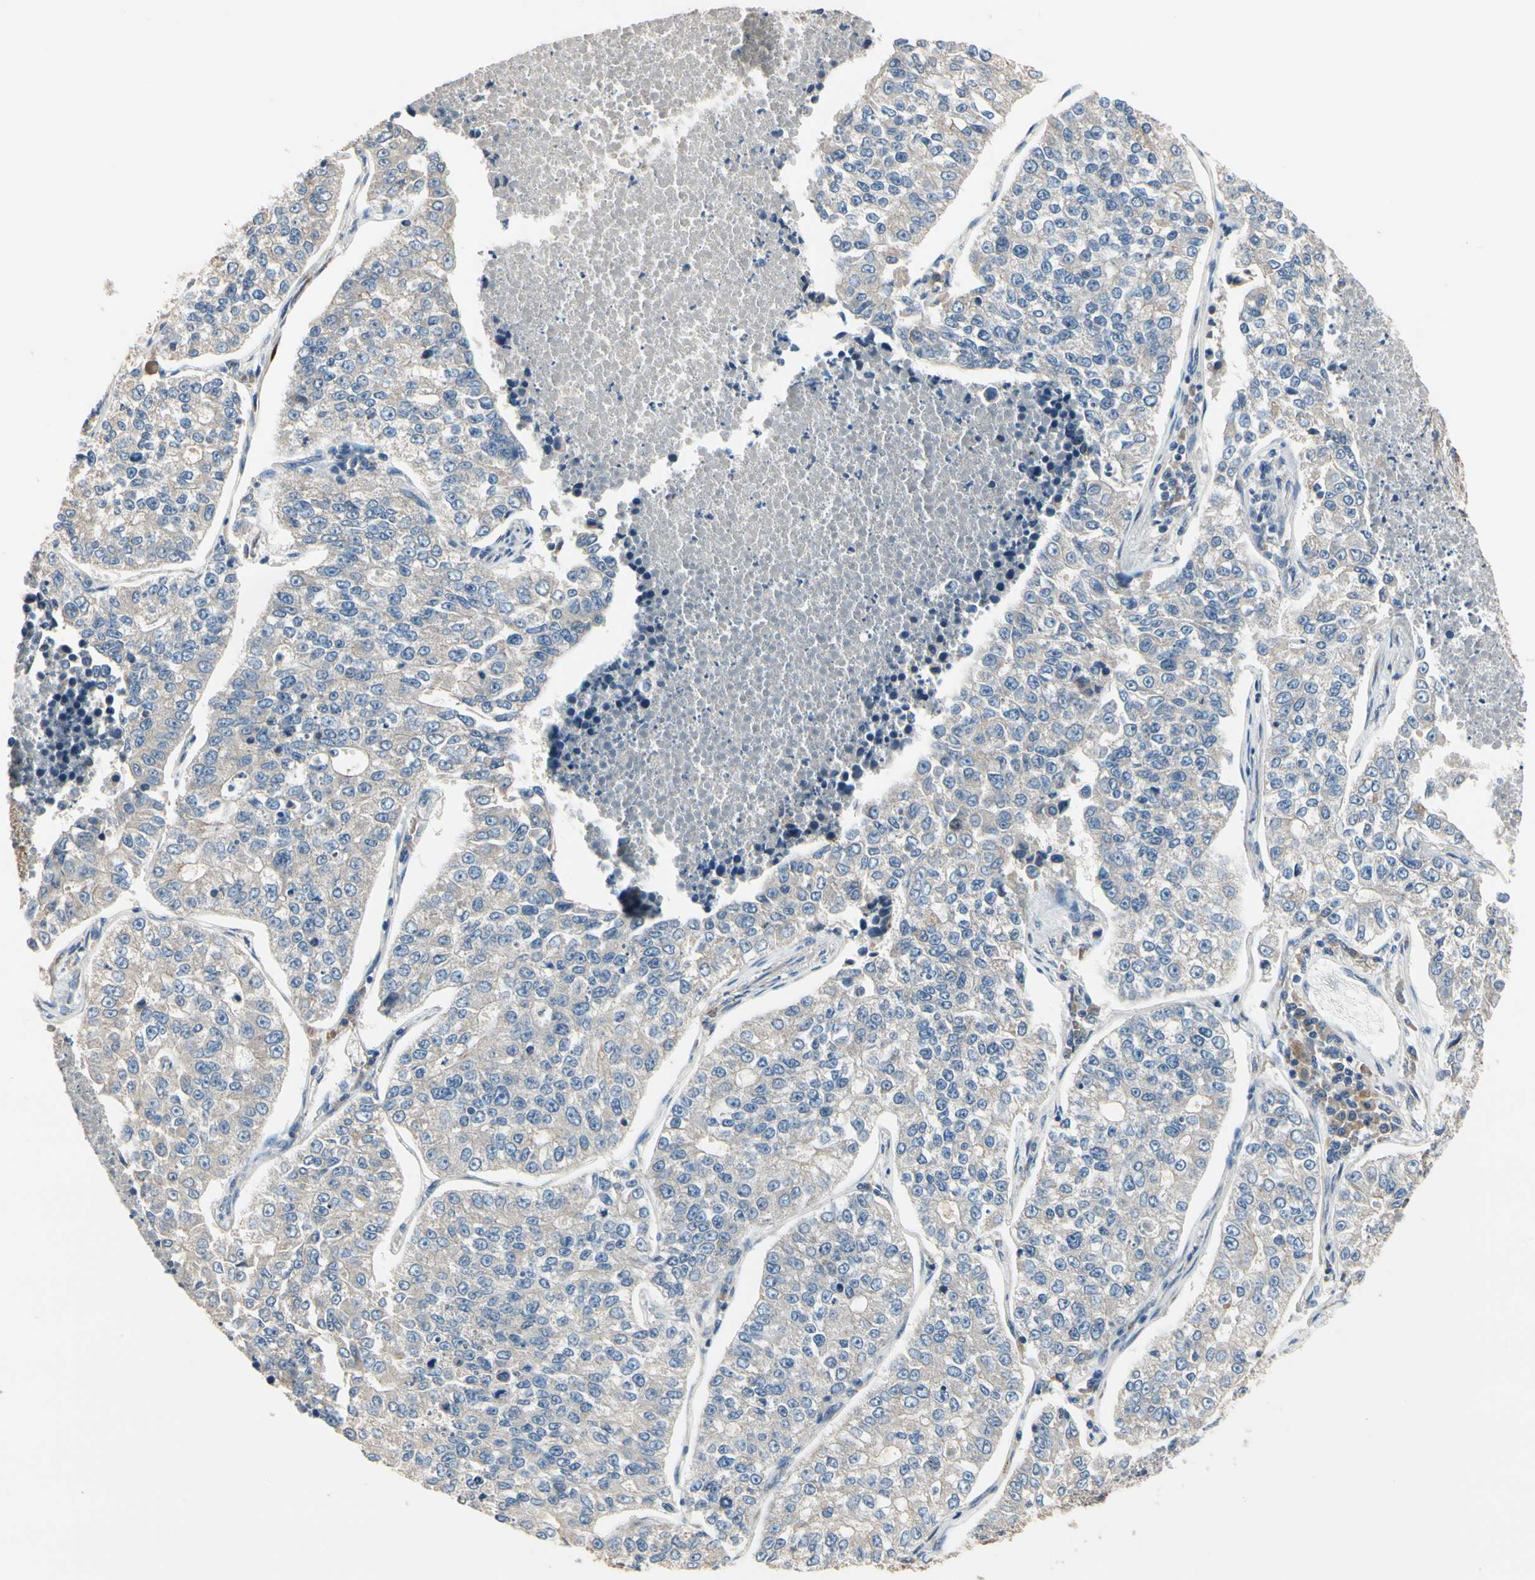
{"staining": {"intensity": "negative", "quantity": "none", "location": "none"}, "tissue": "lung cancer", "cell_type": "Tumor cells", "image_type": "cancer", "snomed": [{"axis": "morphology", "description": "Adenocarcinoma, NOS"}, {"axis": "topography", "description": "Lung"}], "caption": "Tumor cells show no significant expression in lung adenocarcinoma. (Immunohistochemistry, brightfield microscopy, high magnification).", "gene": "CGREF1", "patient": {"sex": "male", "age": 49}}